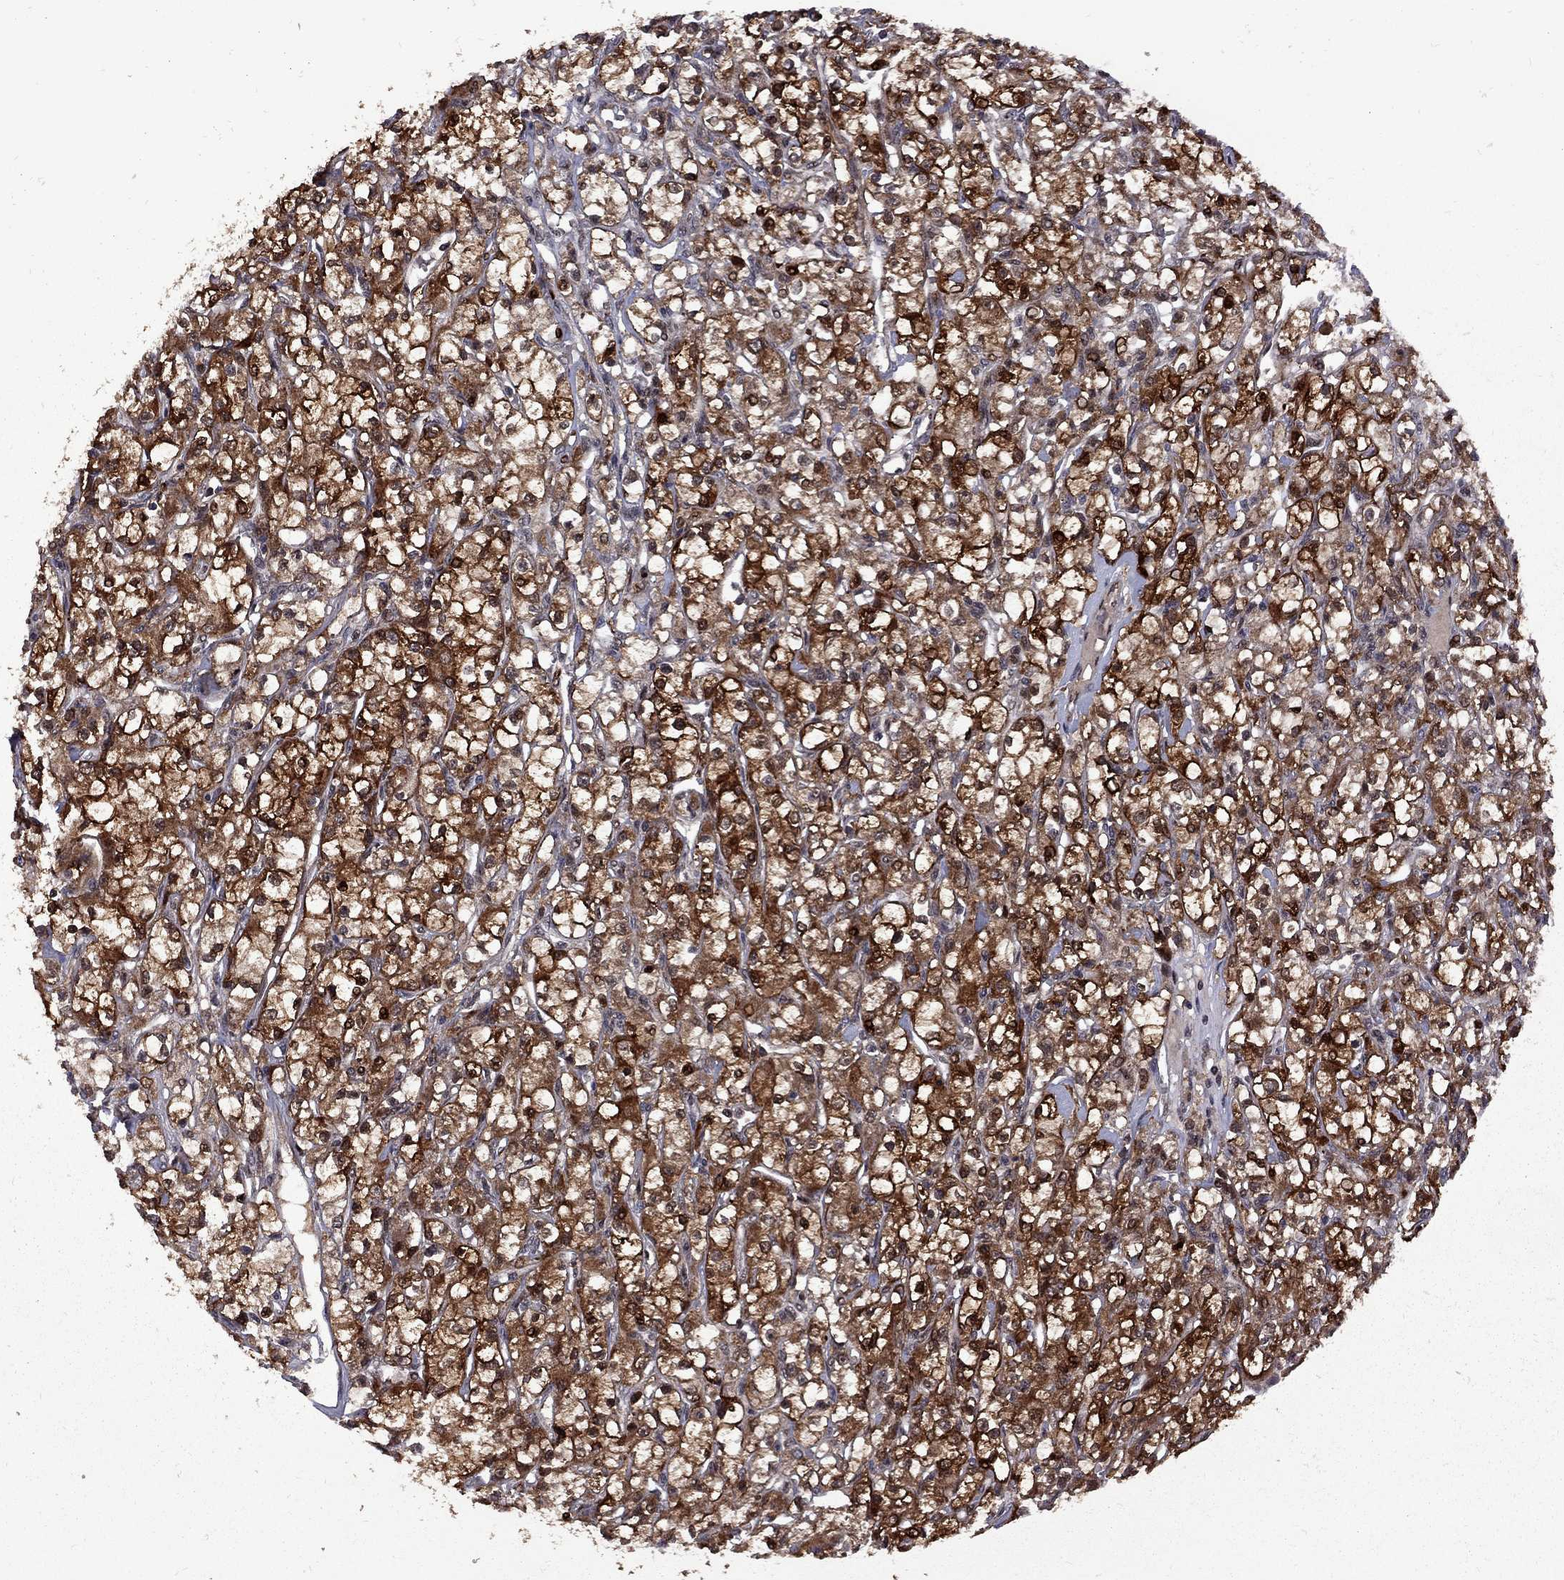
{"staining": {"intensity": "strong", "quantity": ">75%", "location": "cytoplasmic/membranous"}, "tissue": "renal cancer", "cell_type": "Tumor cells", "image_type": "cancer", "snomed": [{"axis": "morphology", "description": "Adenocarcinoma, NOS"}, {"axis": "topography", "description": "Kidney"}], "caption": "Immunohistochemistry (IHC) micrograph of renal adenocarcinoma stained for a protein (brown), which demonstrates high levels of strong cytoplasmic/membranous staining in approximately >75% of tumor cells.", "gene": "IPP", "patient": {"sex": "female", "age": 59}}